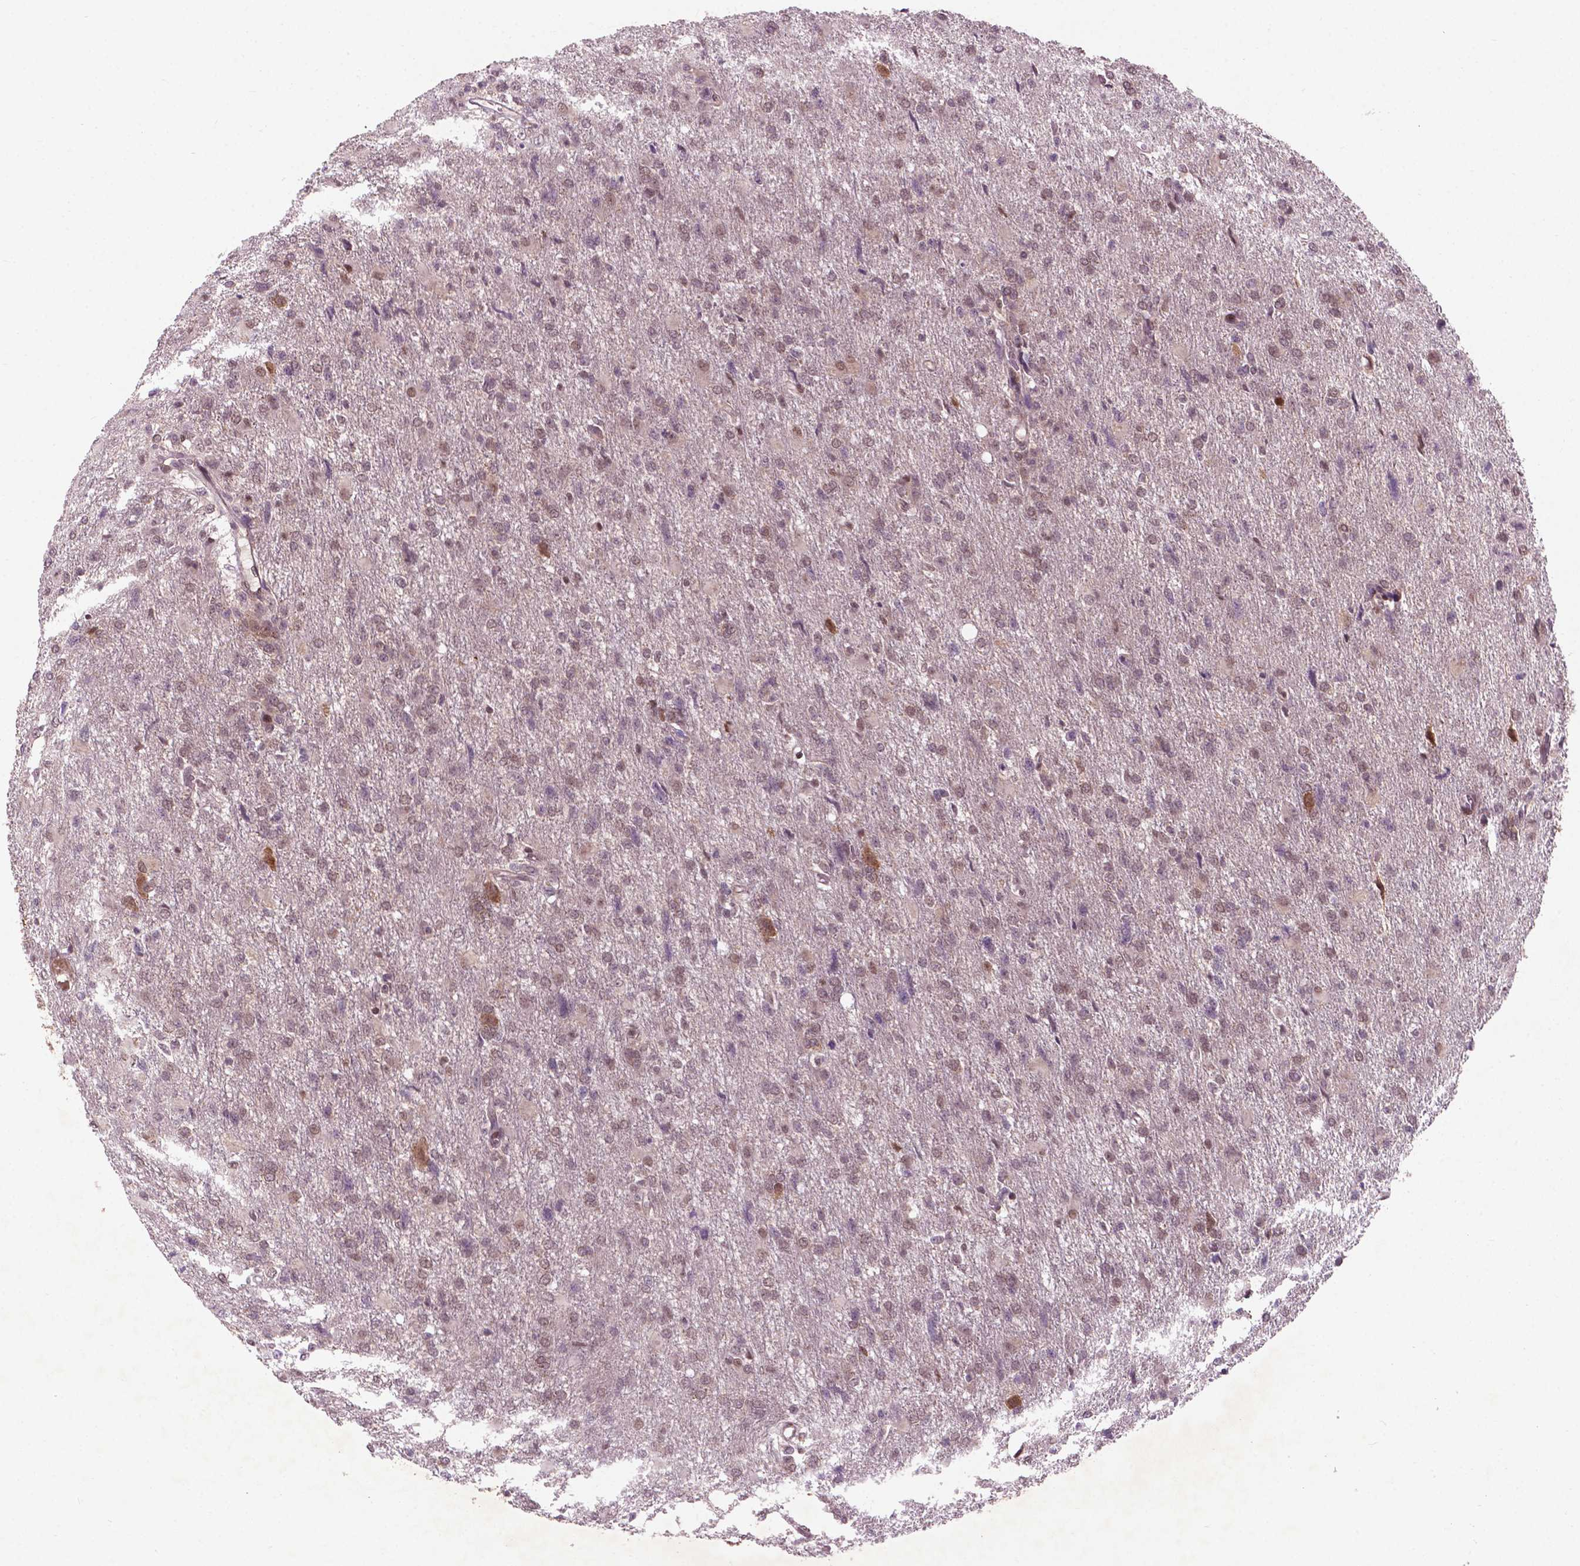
{"staining": {"intensity": "weak", "quantity": ">75%", "location": "nuclear"}, "tissue": "glioma", "cell_type": "Tumor cells", "image_type": "cancer", "snomed": [{"axis": "morphology", "description": "Glioma, malignant, High grade"}, {"axis": "topography", "description": "Brain"}], "caption": "Tumor cells display low levels of weak nuclear staining in approximately >75% of cells in malignant high-grade glioma. (Brightfield microscopy of DAB IHC at high magnification).", "gene": "NFAT5", "patient": {"sex": "male", "age": 68}}